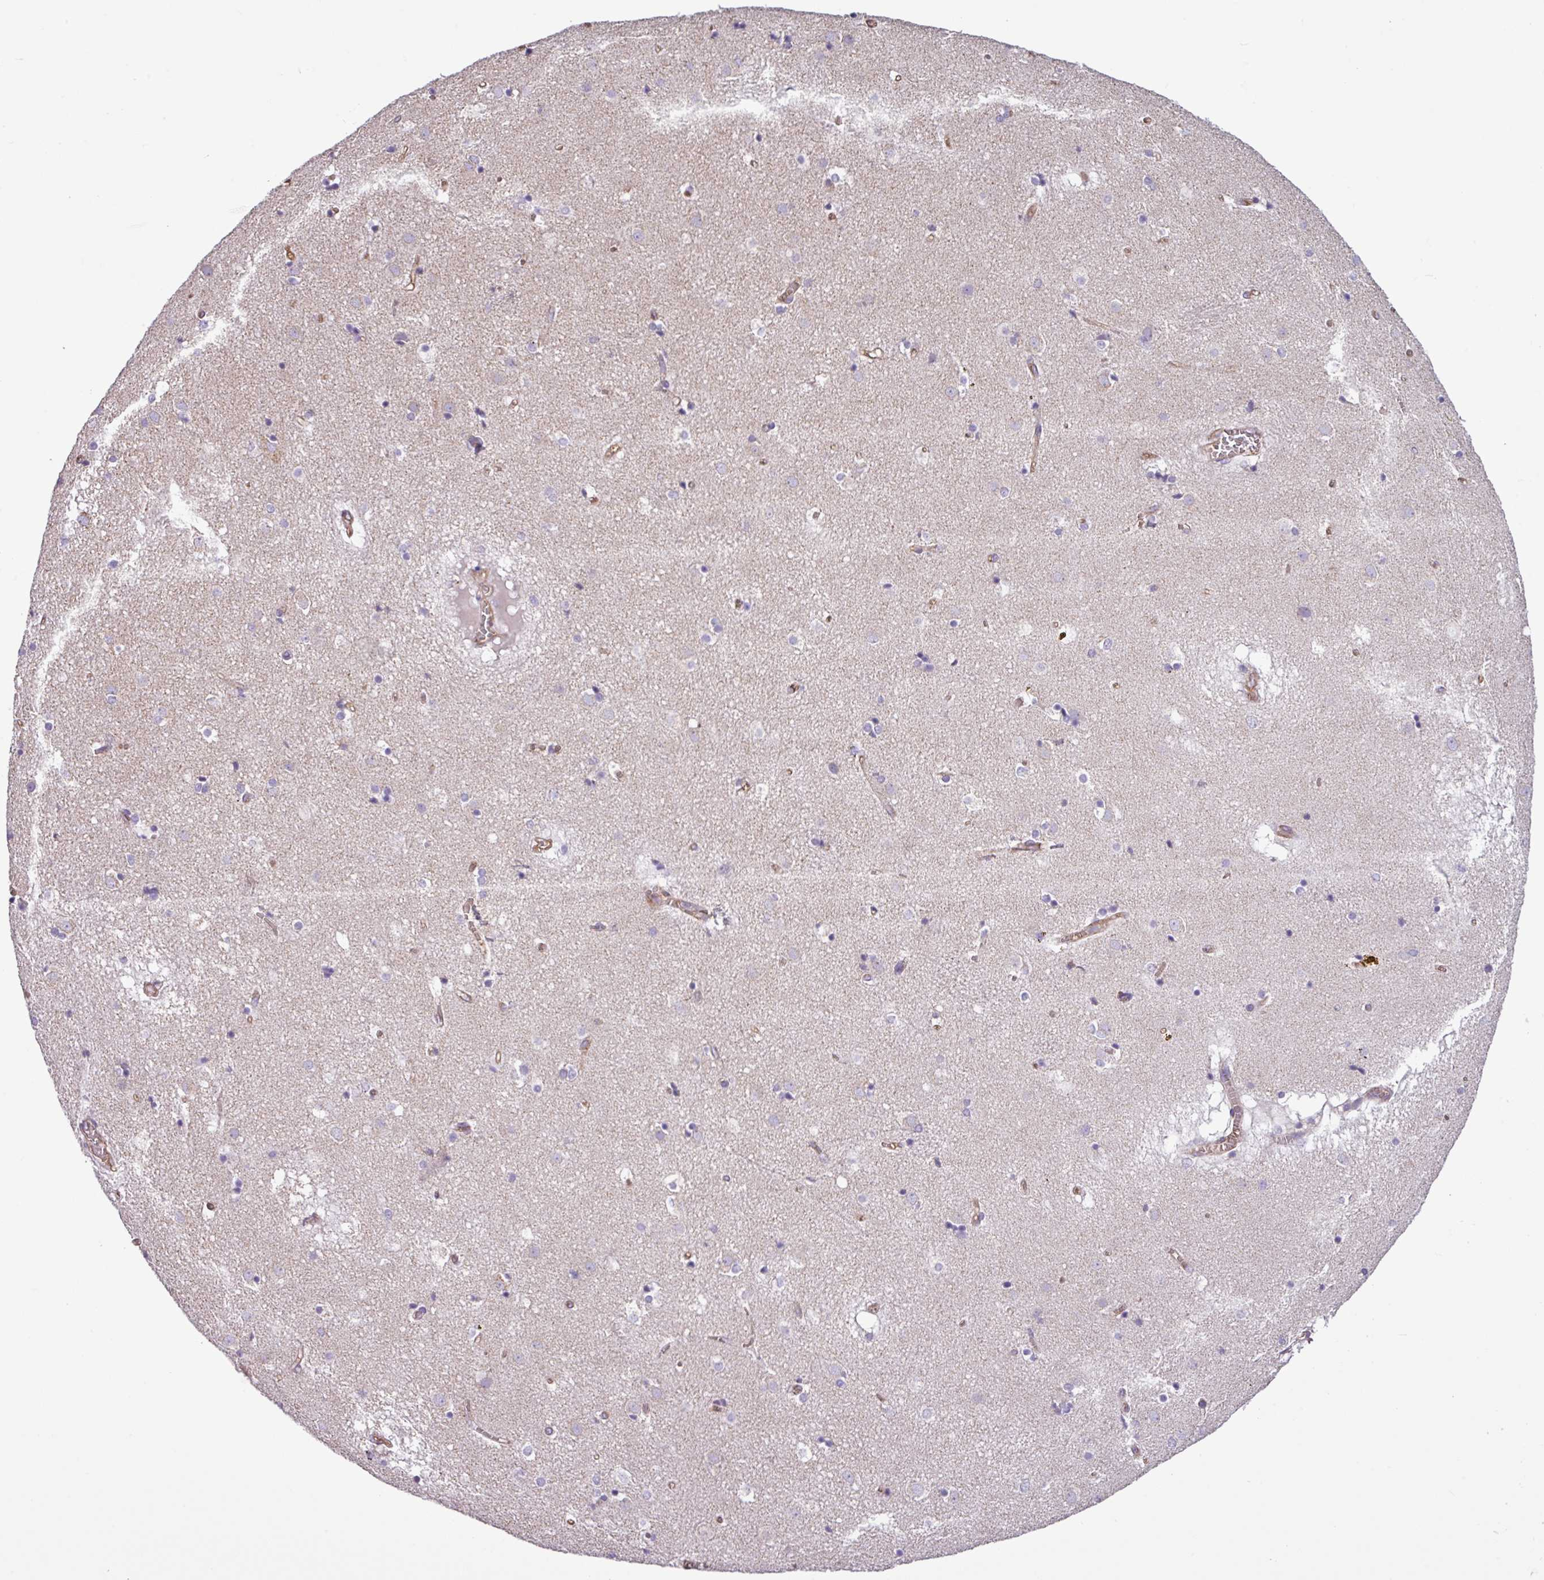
{"staining": {"intensity": "weak", "quantity": "<25%", "location": "cytoplasmic/membranous"}, "tissue": "caudate", "cell_type": "Glial cells", "image_type": "normal", "snomed": [{"axis": "morphology", "description": "Normal tissue, NOS"}, {"axis": "topography", "description": "Lateral ventricle wall"}], "caption": "DAB immunohistochemical staining of normal human caudate reveals no significant staining in glial cells. The staining was performed using DAB to visualize the protein expression in brown, while the nuclei were stained in blue with hematoxylin (Magnification: 20x).", "gene": "SLC23A2", "patient": {"sex": "male", "age": 70}}